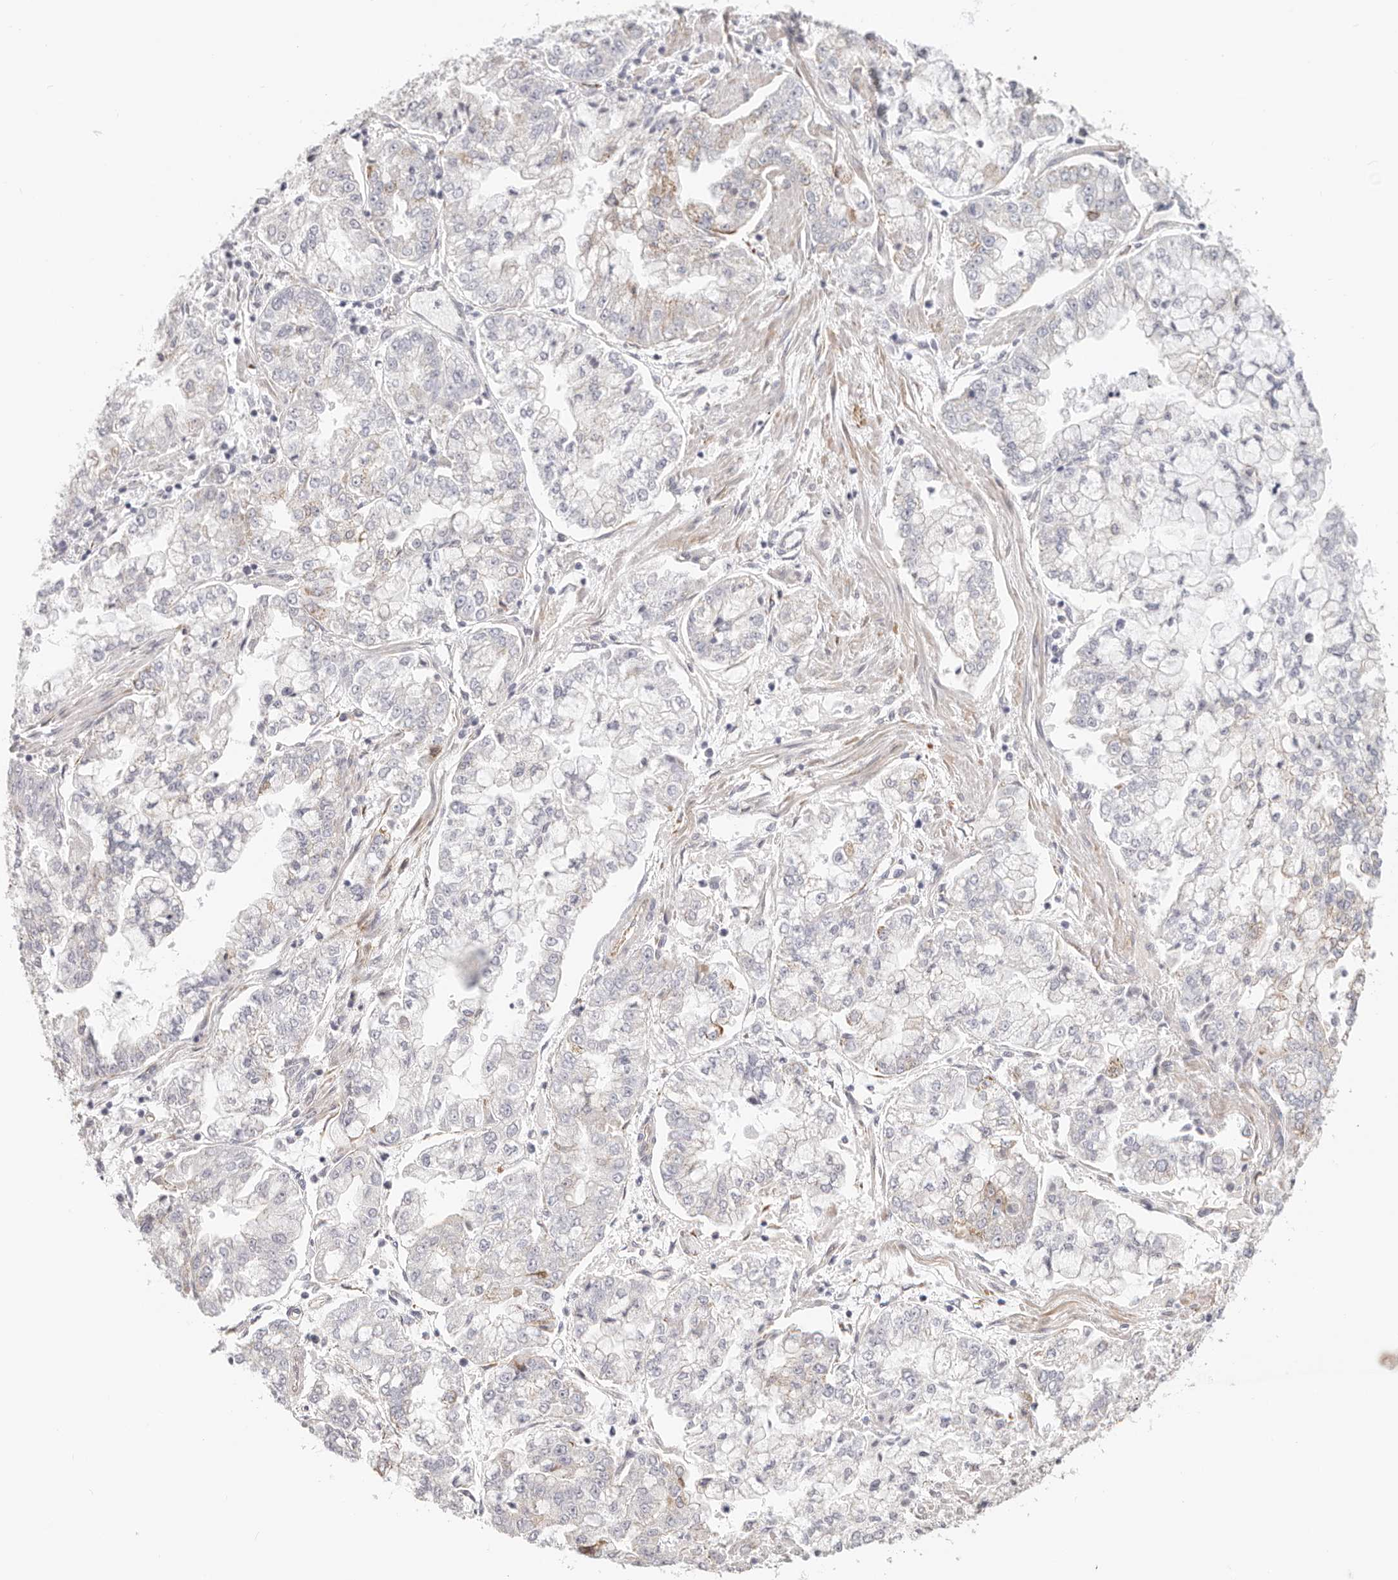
{"staining": {"intensity": "moderate", "quantity": "<25%", "location": "cytoplasmic/membranous"}, "tissue": "stomach cancer", "cell_type": "Tumor cells", "image_type": "cancer", "snomed": [{"axis": "morphology", "description": "Adenocarcinoma, NOS"}, {"axis": "topography", "description": "Stomach"}], "caption": "Moderate cytoplasmic/membranous protein positivity is present in approximately <25% of tumor cells in stomach adenocarcinoma.", "gene": "AFDN", "patient": {"sex": "male", "age": 76}}